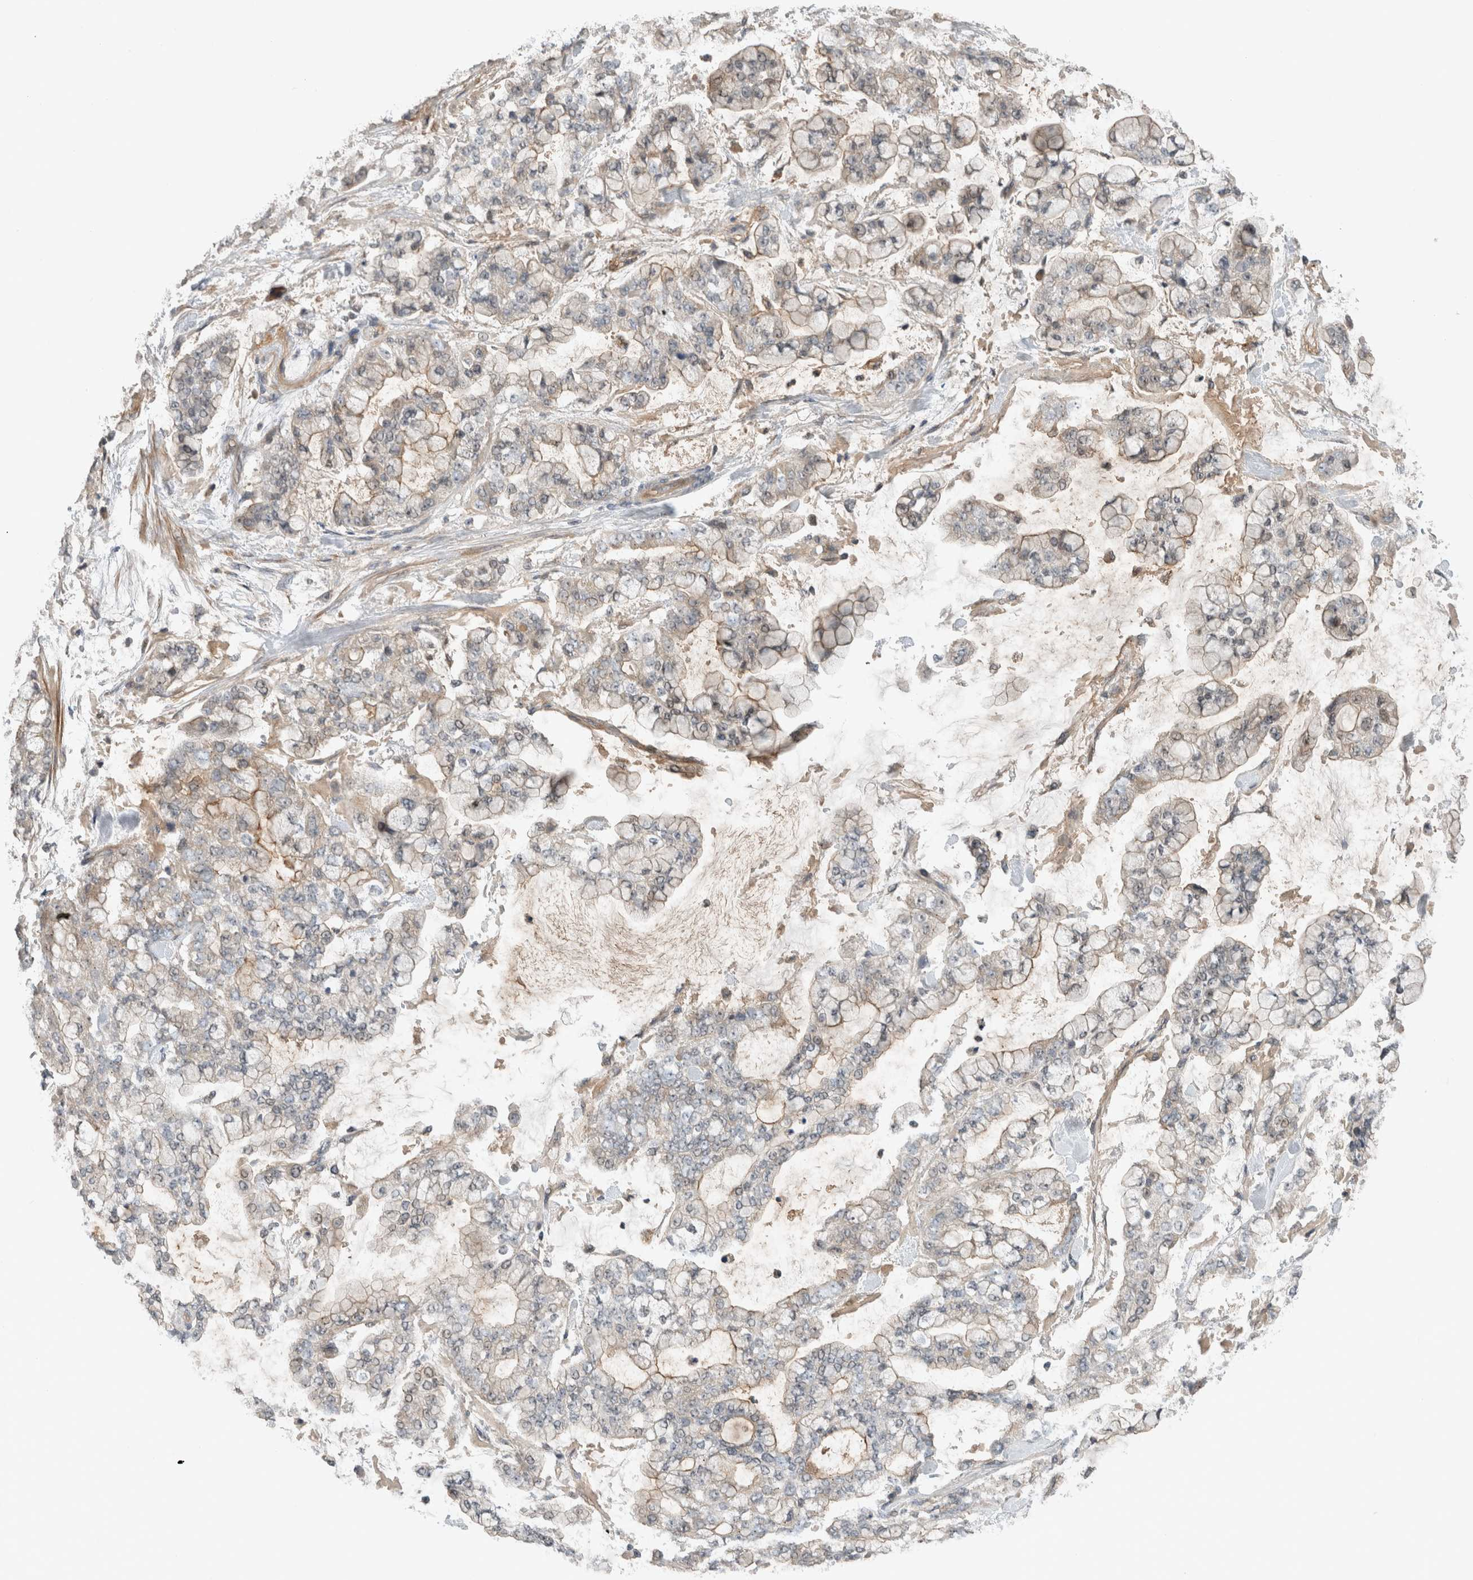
{"staining": {"intensity": "negative", "quantity": "none", "location": "none"}, "tissue": "stomach cancer", "cell_type": "Tumor cells", "image_type": "cancer", "snomed": [{"axis": "morphology", "description": "Normal tissue, NOS"}, {"axis": "morphology", "description": "Adenocarcinoma, NOS"}, {"axis": "topography", "description": "Stomach, upper"}, {"axis": "topography", "description": "Stomach"}], "caption": "This is an IHC photomicrograph of human stomach cancer (adenocarcinoma). There is no positivity in tumor cells.", "gene": "ERCC6L2", "patient": {"sex": "male", "age": 76}}